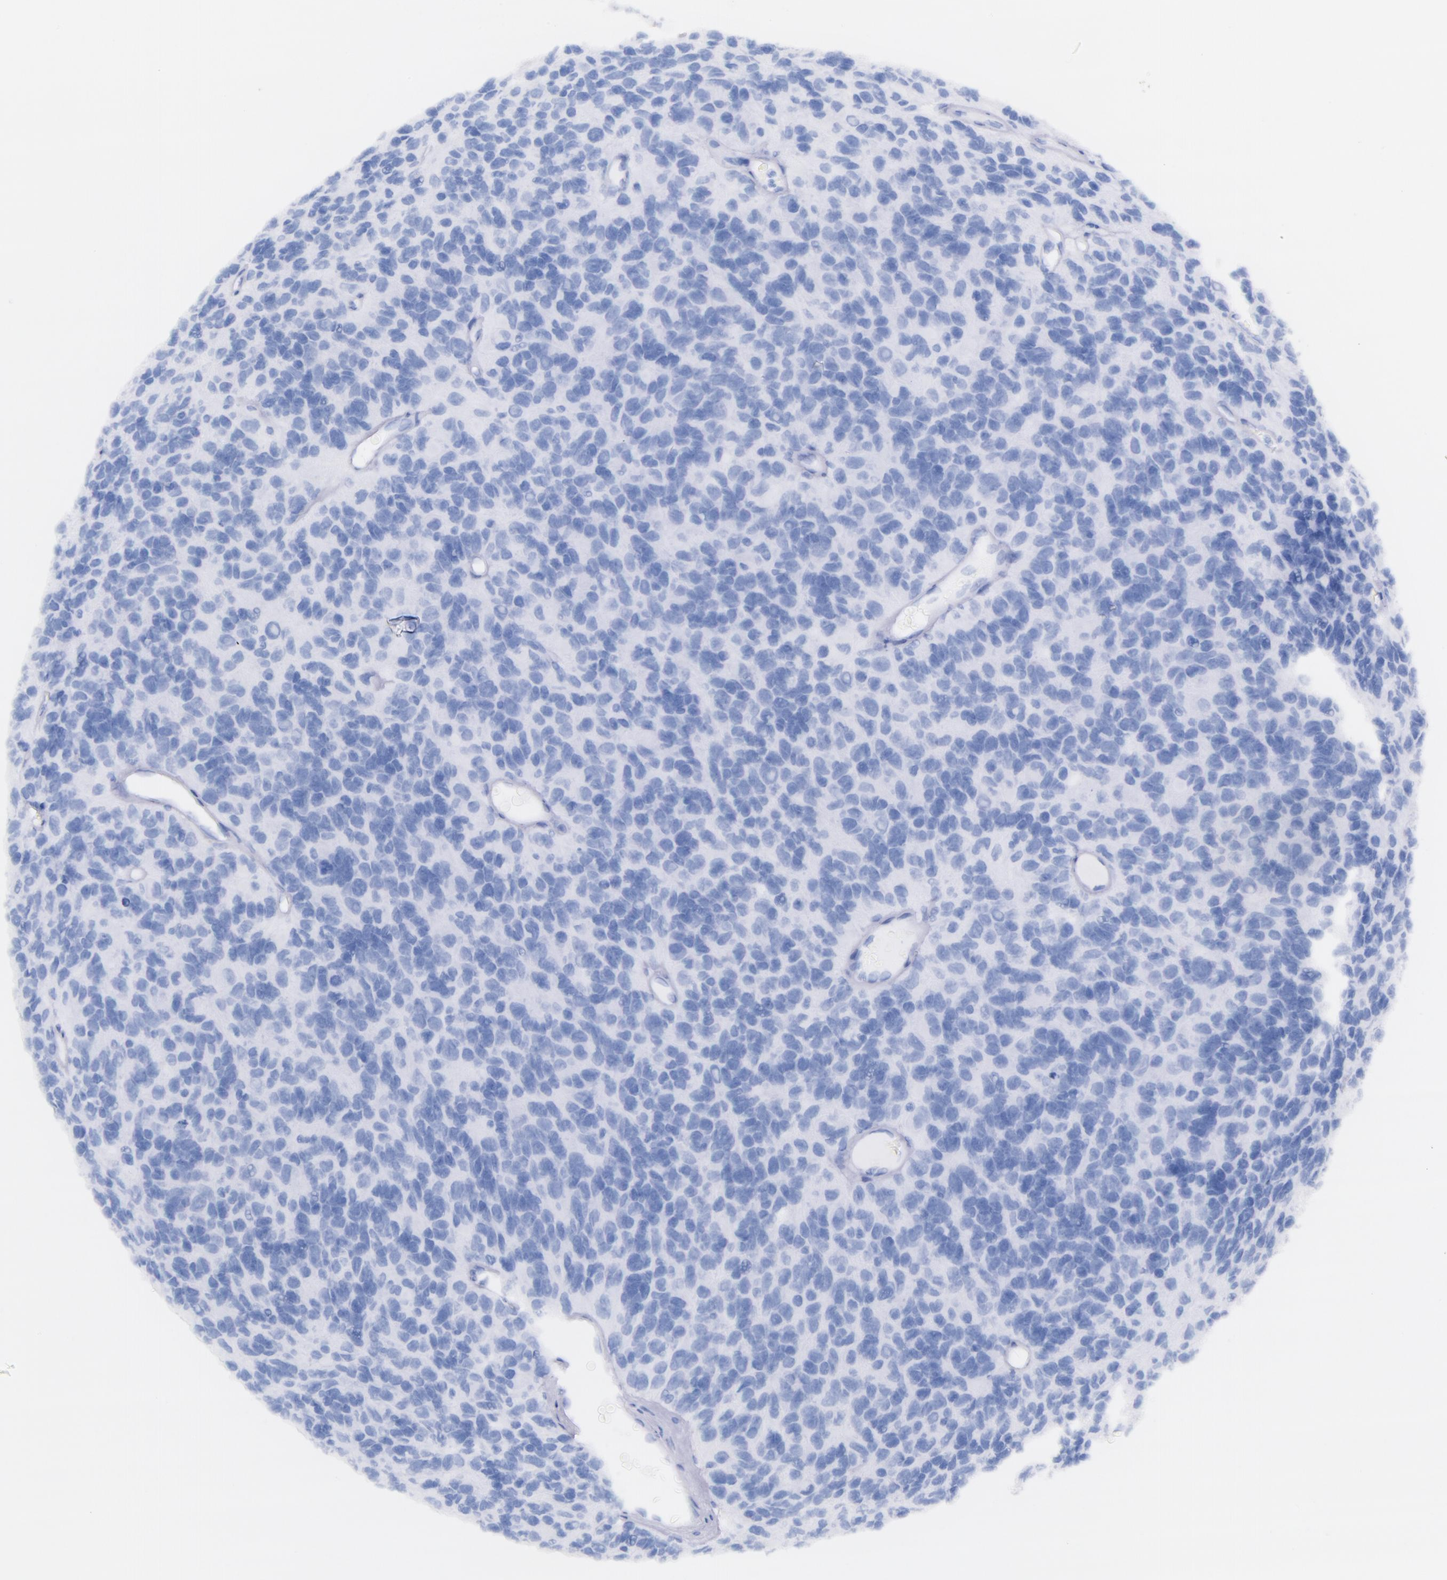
{"staining": {"intensity": "negative", "quantity": "none", "location": "none"}, "tissue": "glioma", "cell_type": "Tumor cells", "image_type": "cancer", "snomed": [{"axis": "morphology", "description": "Glioma, malignant, High grade"}, {"axis": "topography", "description": "Brain"}], "caption": "High power microscopy micrograph of an immunohistochemistry histopathology image of glioma, revealing no significant staining in tumor cells.", "gene": "CD44", "patient": {"sex": "male", "age": 77}}